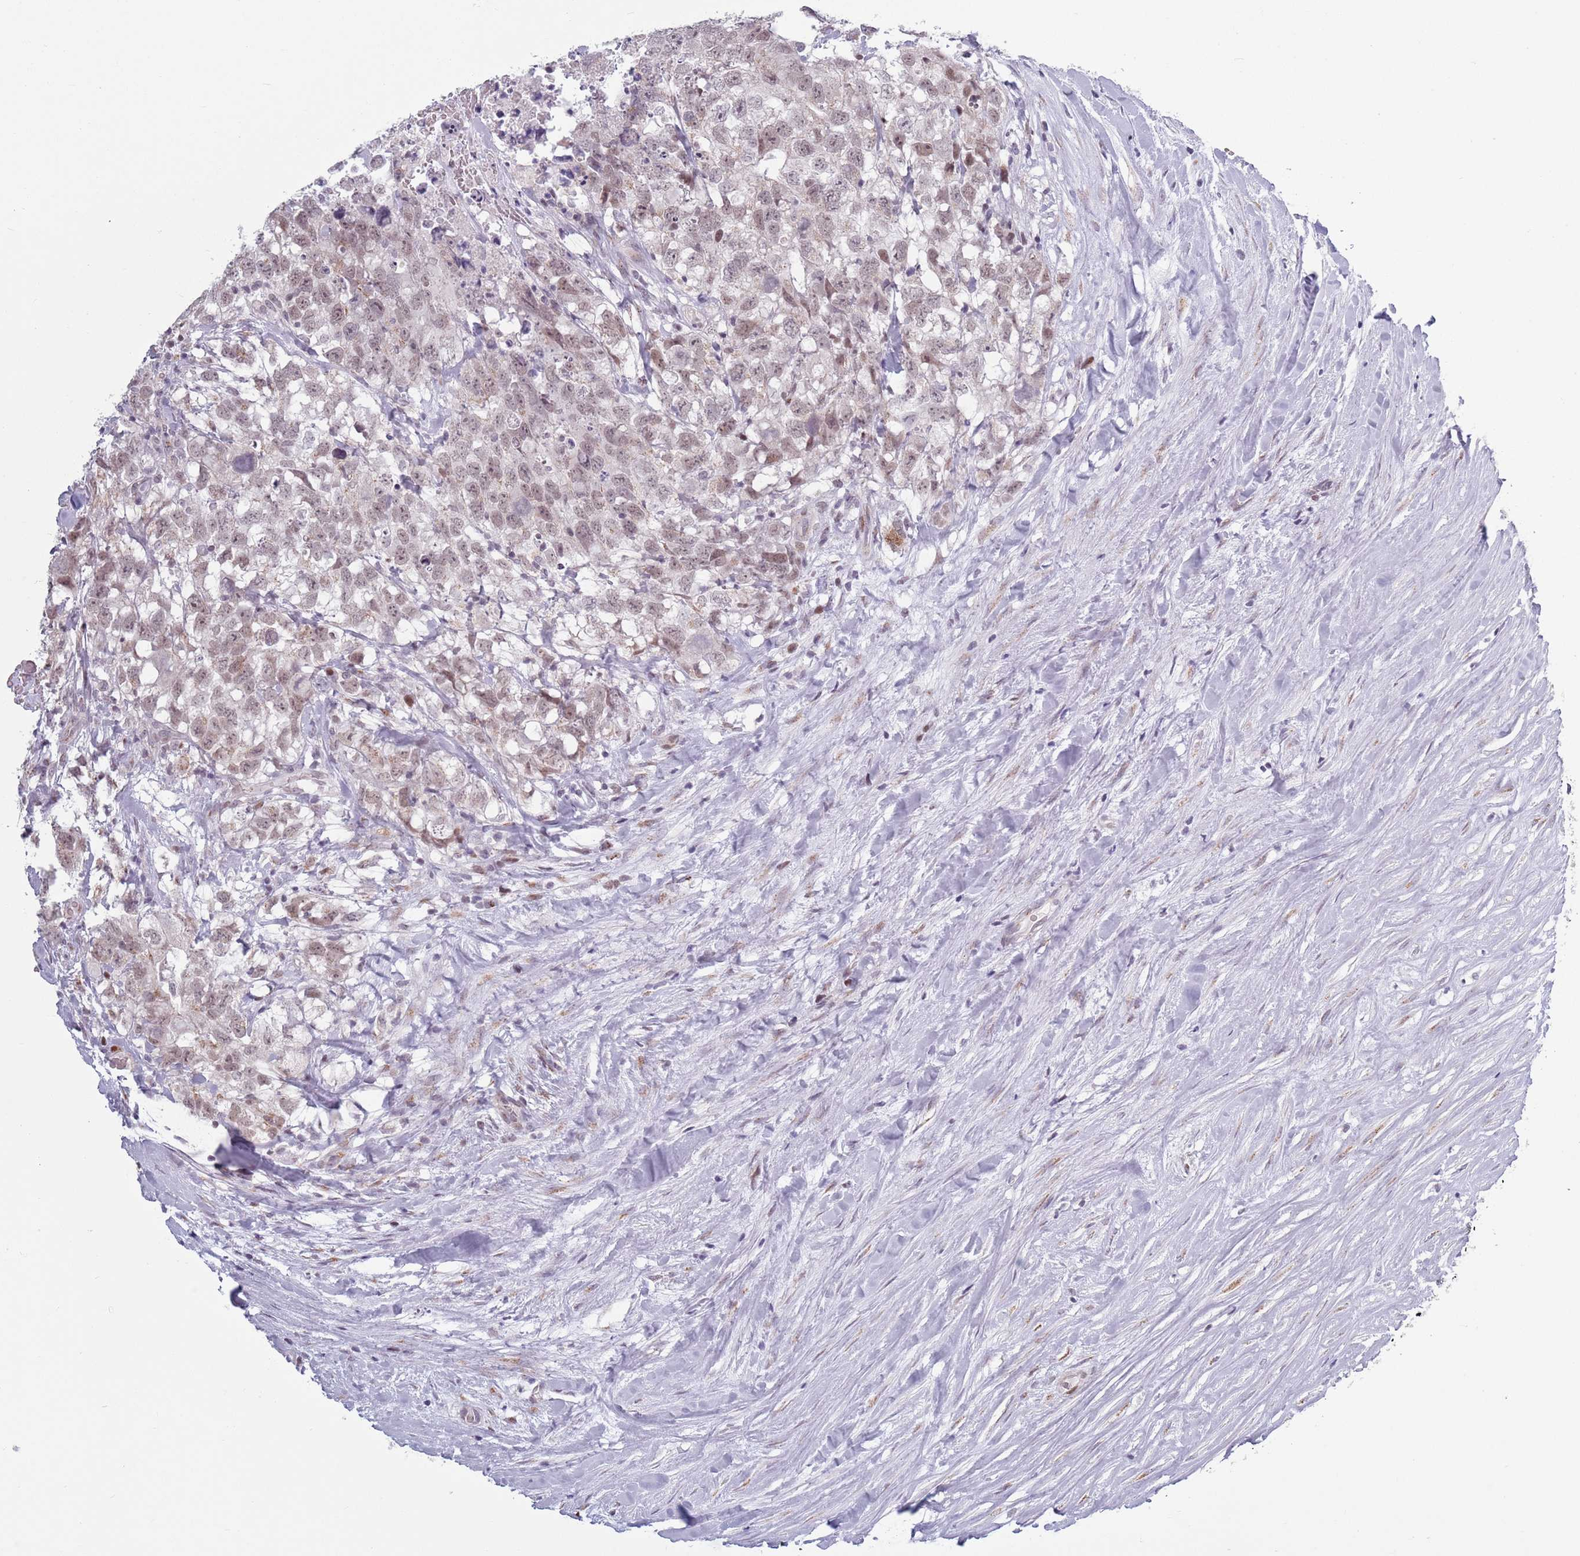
{"staining": {"intensity": "weak", "quantity": ">75%", "location": "nuclear"}, "tissue": "testis cancer", "cell_type": "Tumor cells", "image_type": "cancer", "snomed": [{"axis": "morphology", "description": "Seminoma, NOS"}, {"axis": "morphology", "description": "Carcinoma, Embryonal, NOS"}, {"axis": "topography", "description": "Testis"}], "caption": "Brown immunohistochemical staining in human testis seminoma displays weak nuclear expression in approximately >75% of tumor cells.", "gene": "ZKSCAN2", "patient": {"sex": "male", "age": 29}}